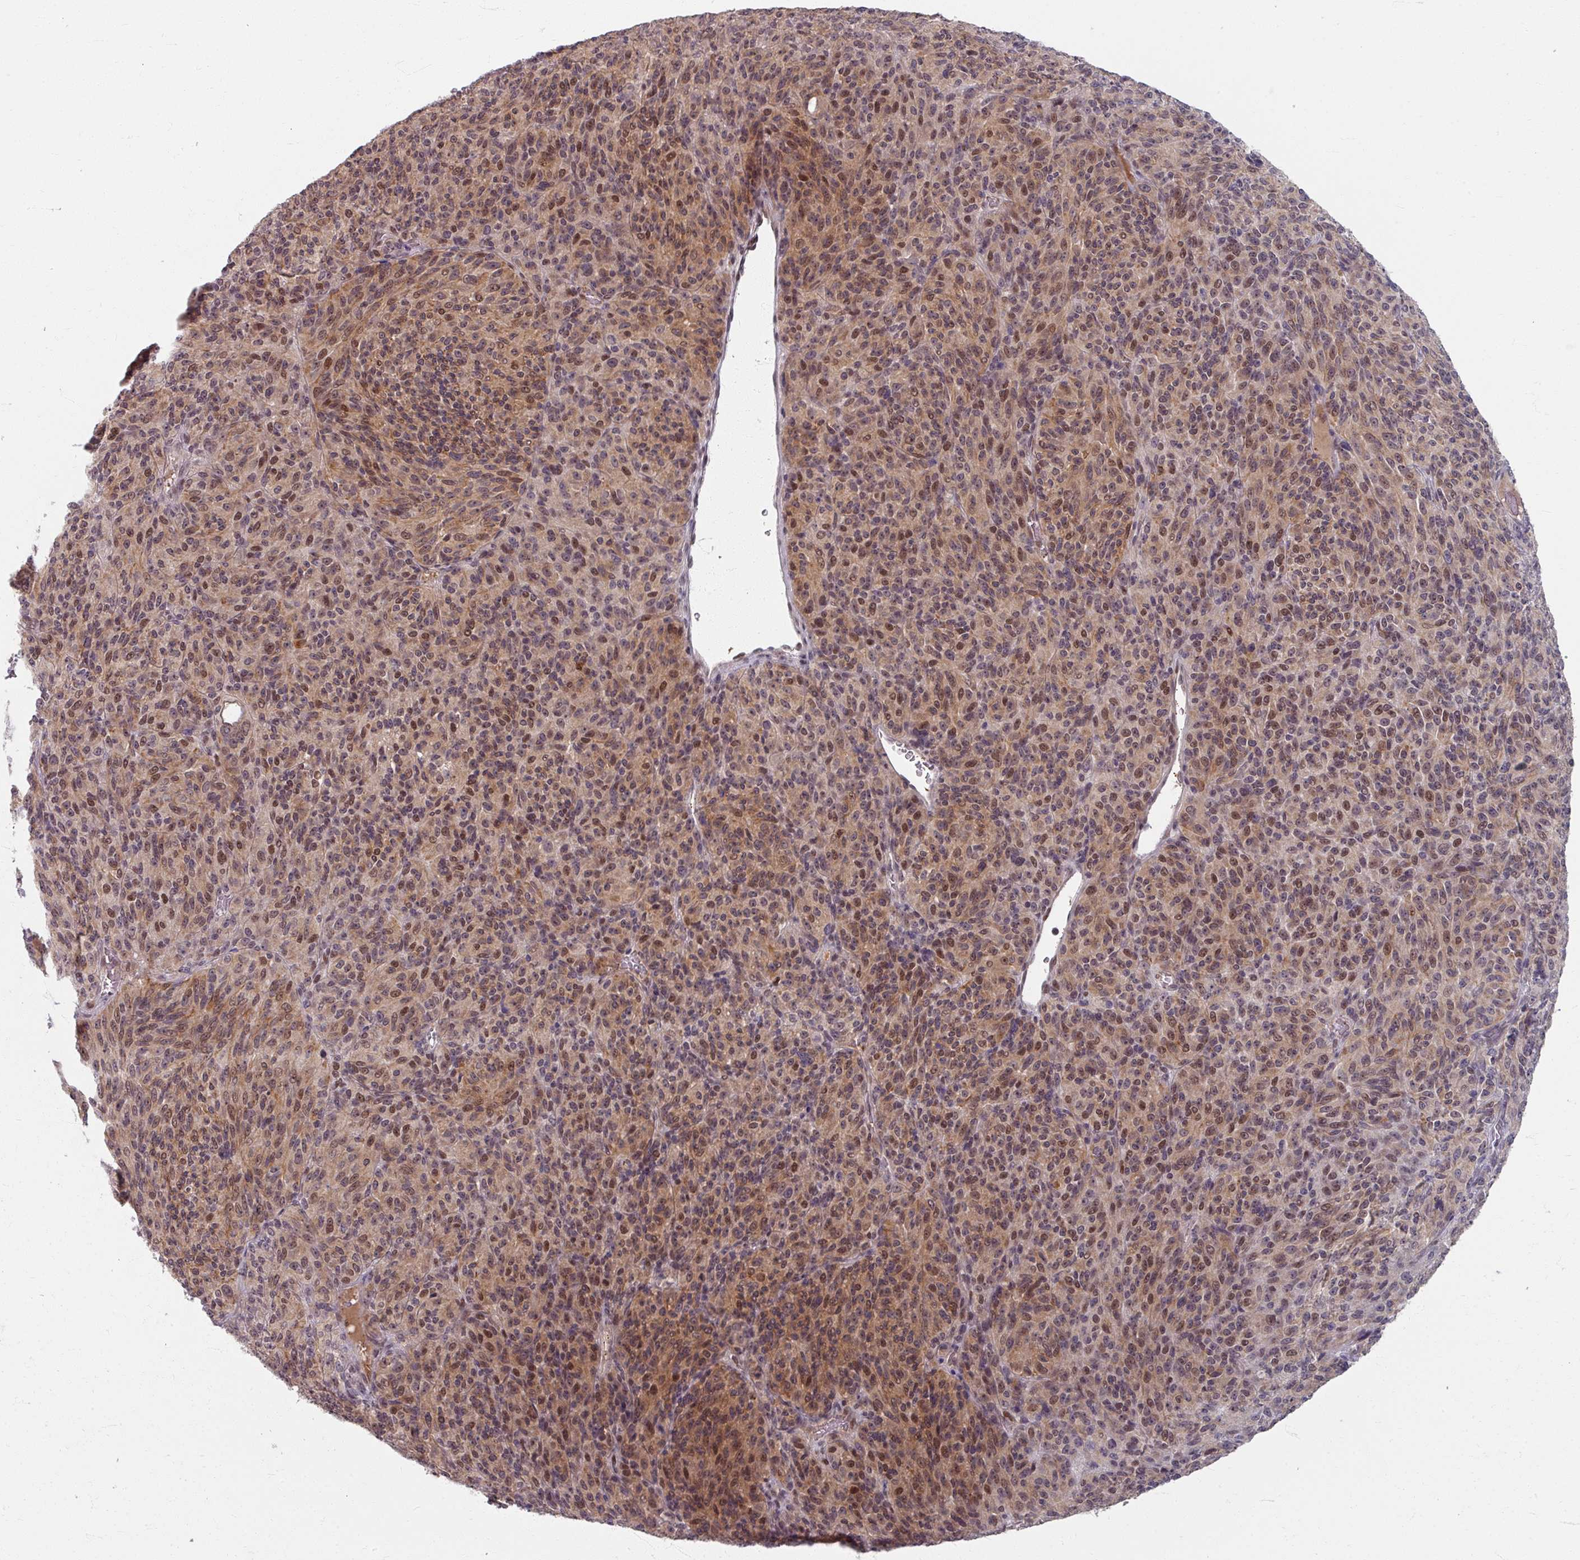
{"staining": {"intensity": "moderate", "quantity": ">75%", "location": "cytoplasmic/membranous,nuclear"}, "tissue": "melanoma", "cell_type": "Tumor cells", "image_type": "cancer", "snomed": [{"axis": "morphology", "description": "Malignant melanoma, Metastatic site"}, {"axis": "topography", "description": "Brain"}], "caption": "Brown immunohistochemical staining in melanoma reveals moderate cytoplasmic/membranous and nuclear staining in about >75% of tumor cells.", "gene": "KLC3", "patient": {"sex": "female", "age": 56}}